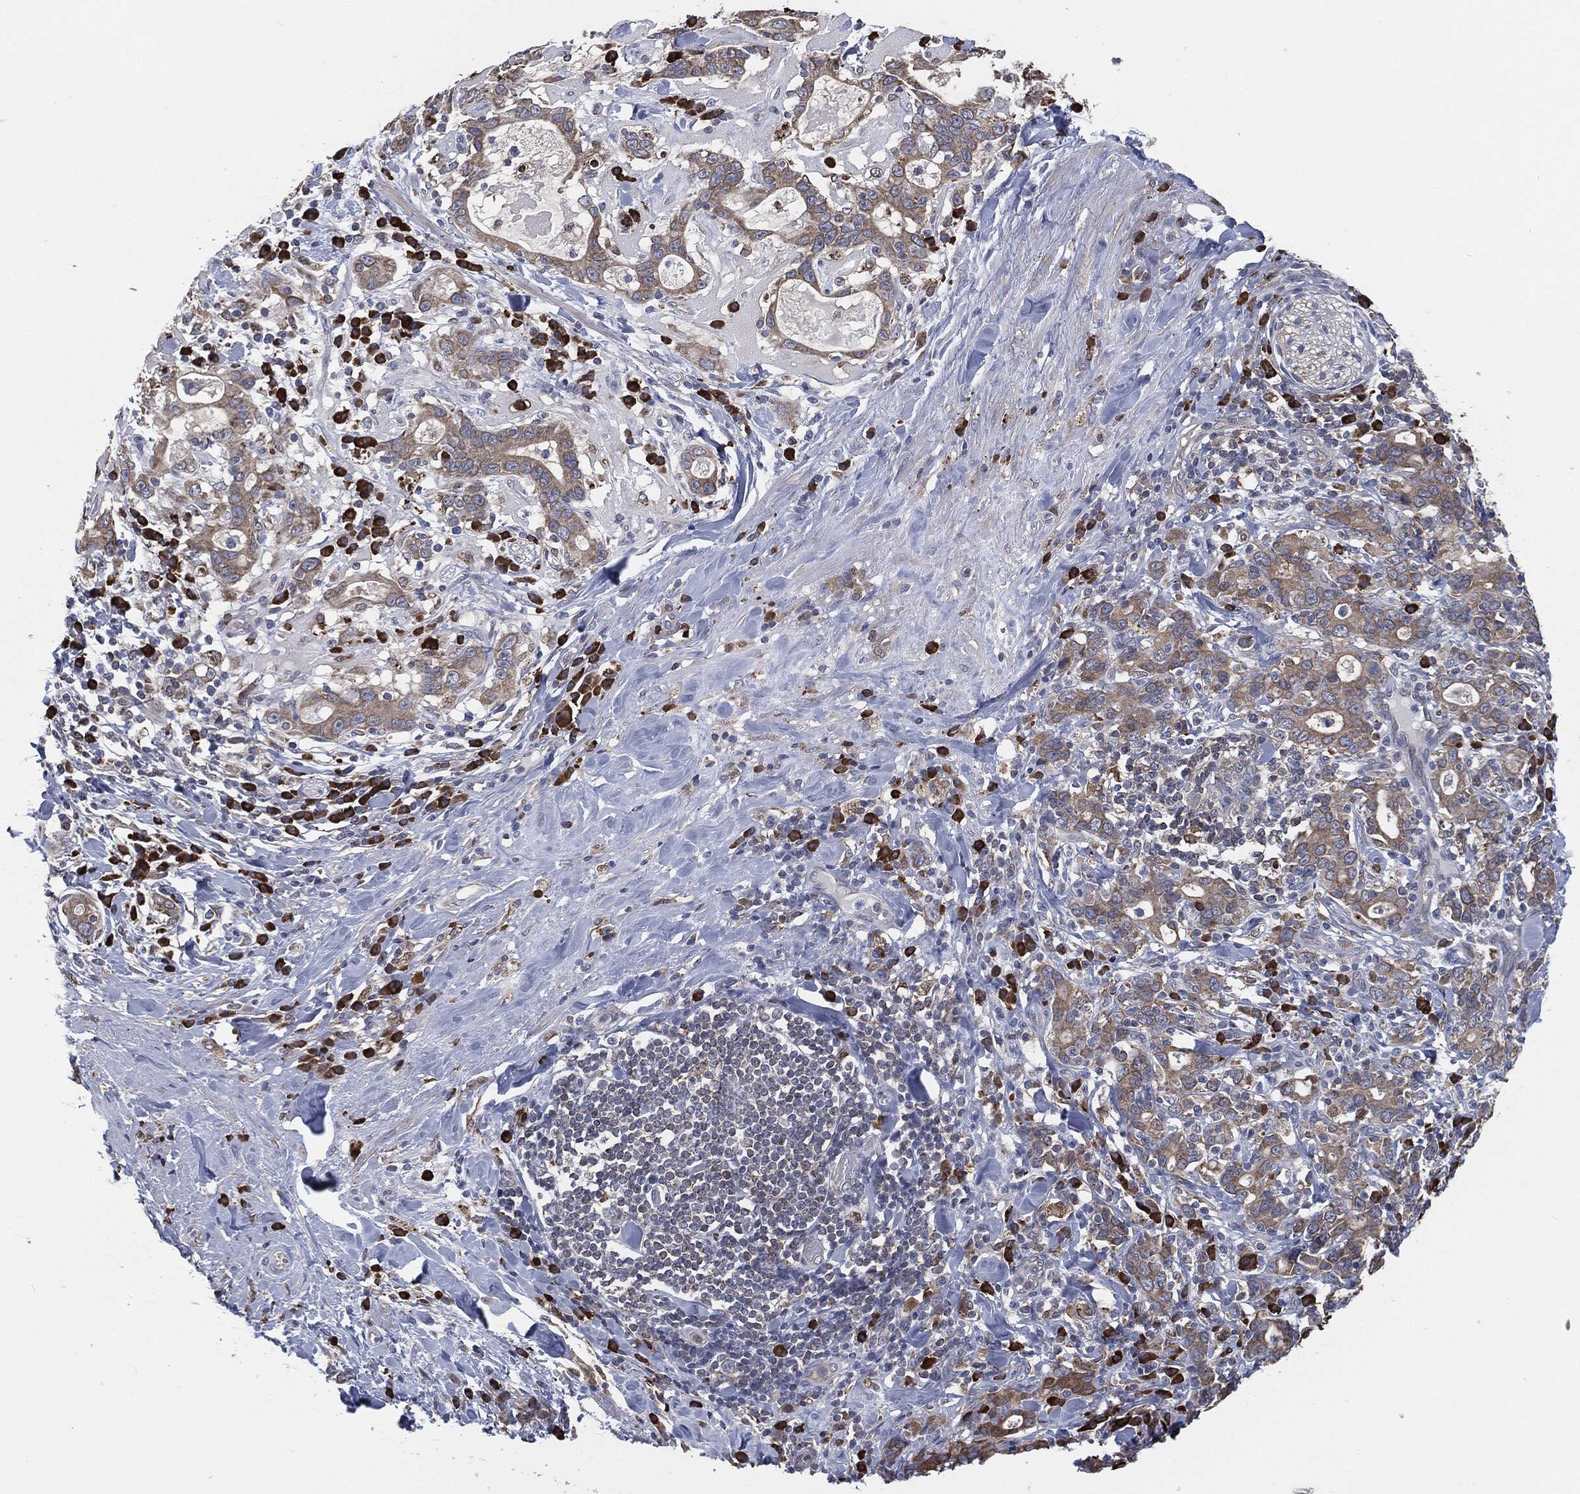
{"staining": {"intensity": "moderate", "quantity": "25%-75%", "location": "cytoplasmic/membranous"}, "tissue": "stomach cancer", "cell_type": "Tumor cells", "image_type": "cancer", "snomed": [{"axis": "morphology", "description": "Adenocarcinoma, NOS"}, {"axis": "topography", "description": "Stomach"}], "caption": "Stomach cancer was stained to show a protein in brown. There is medium levels of moderate cytoplasmic/membranous expression in approximately 25%-75% of tumor cells.", "gene": "PRDX4", "patient": {"sex": "male", "age": 79}}